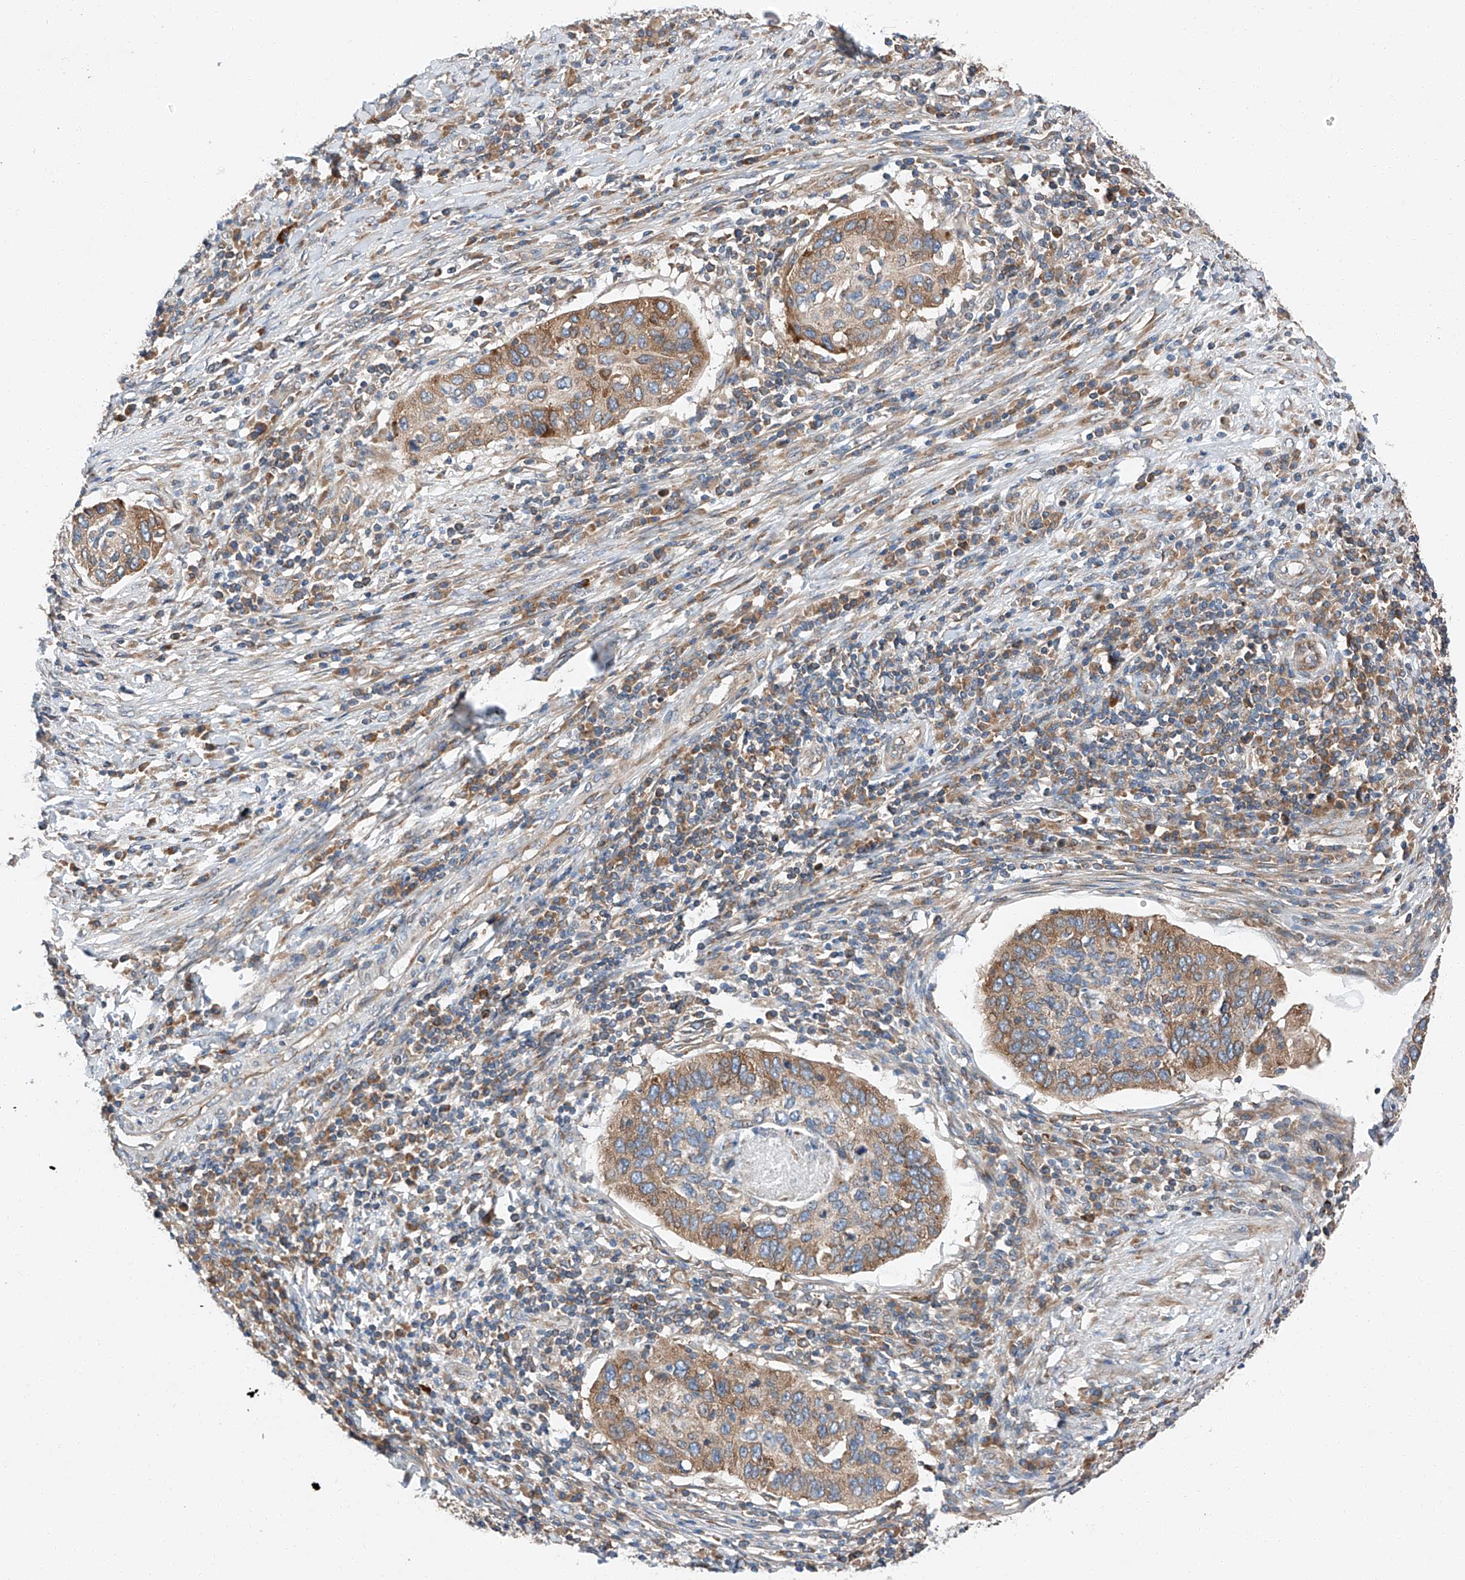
{"staining": {"intensity": "moderate", "quantity": ">75%", "location": "cytoplasmic/membranous"}, "tissue": "cervical cancer", "cell_type": "Tumor cells", "image_type": "cancer", "snomed": [{"axis": "morphology", "description": "Squamous cell carcinoma, NOS"}, {"axis": "topography", "description": "Cervix"}], "caption": "DAB (3,3'-diaminobenzidine) immunohistochemical staining of squamous cell carcinoma (cervical) displays moderate cytoplasmic/membranous protein expression in approximately >75% of tumor cells.", "gene": "ZC3H15", "patient": {"sex": "female", "age": 38}}